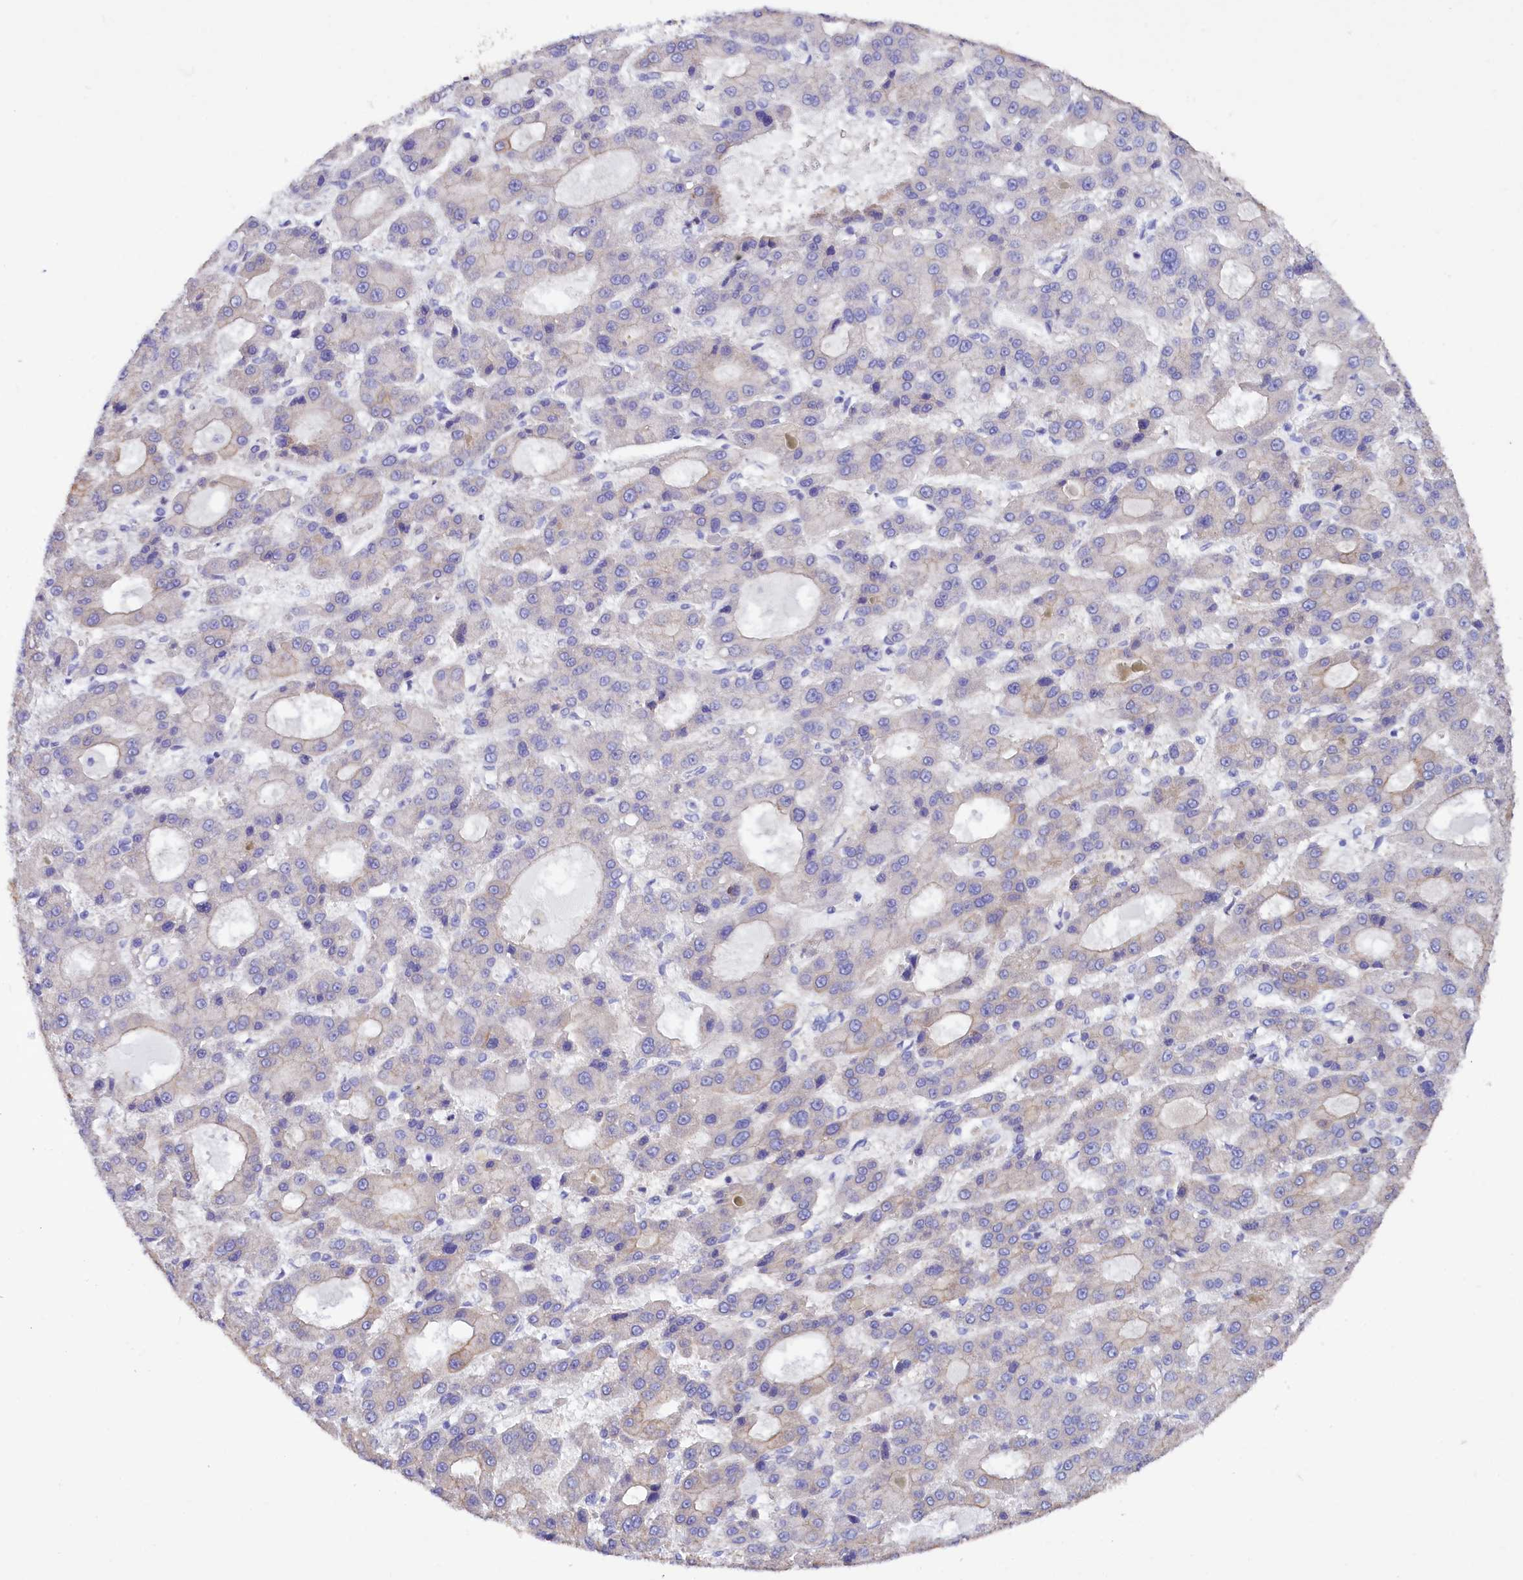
{"staining": {"intensity": "negative", "quantity": "none", "location": "none"}, "tissue": "liver cancer", "cell_type": "Tumor cells", "image_type": "cancer", "snomed": [{"axis": "morphology", "description": "Carcinoma, Hepatocellular, NOS"}, {"axis": "topography", "description": "Liver"}], "caption": "Liver cancer stained for a protein using immunohistochemistry (IHC) demonstrates no expression tumor cells.", "gene": "FAAP20", "patient": {"sex": "male", "age": 70}}